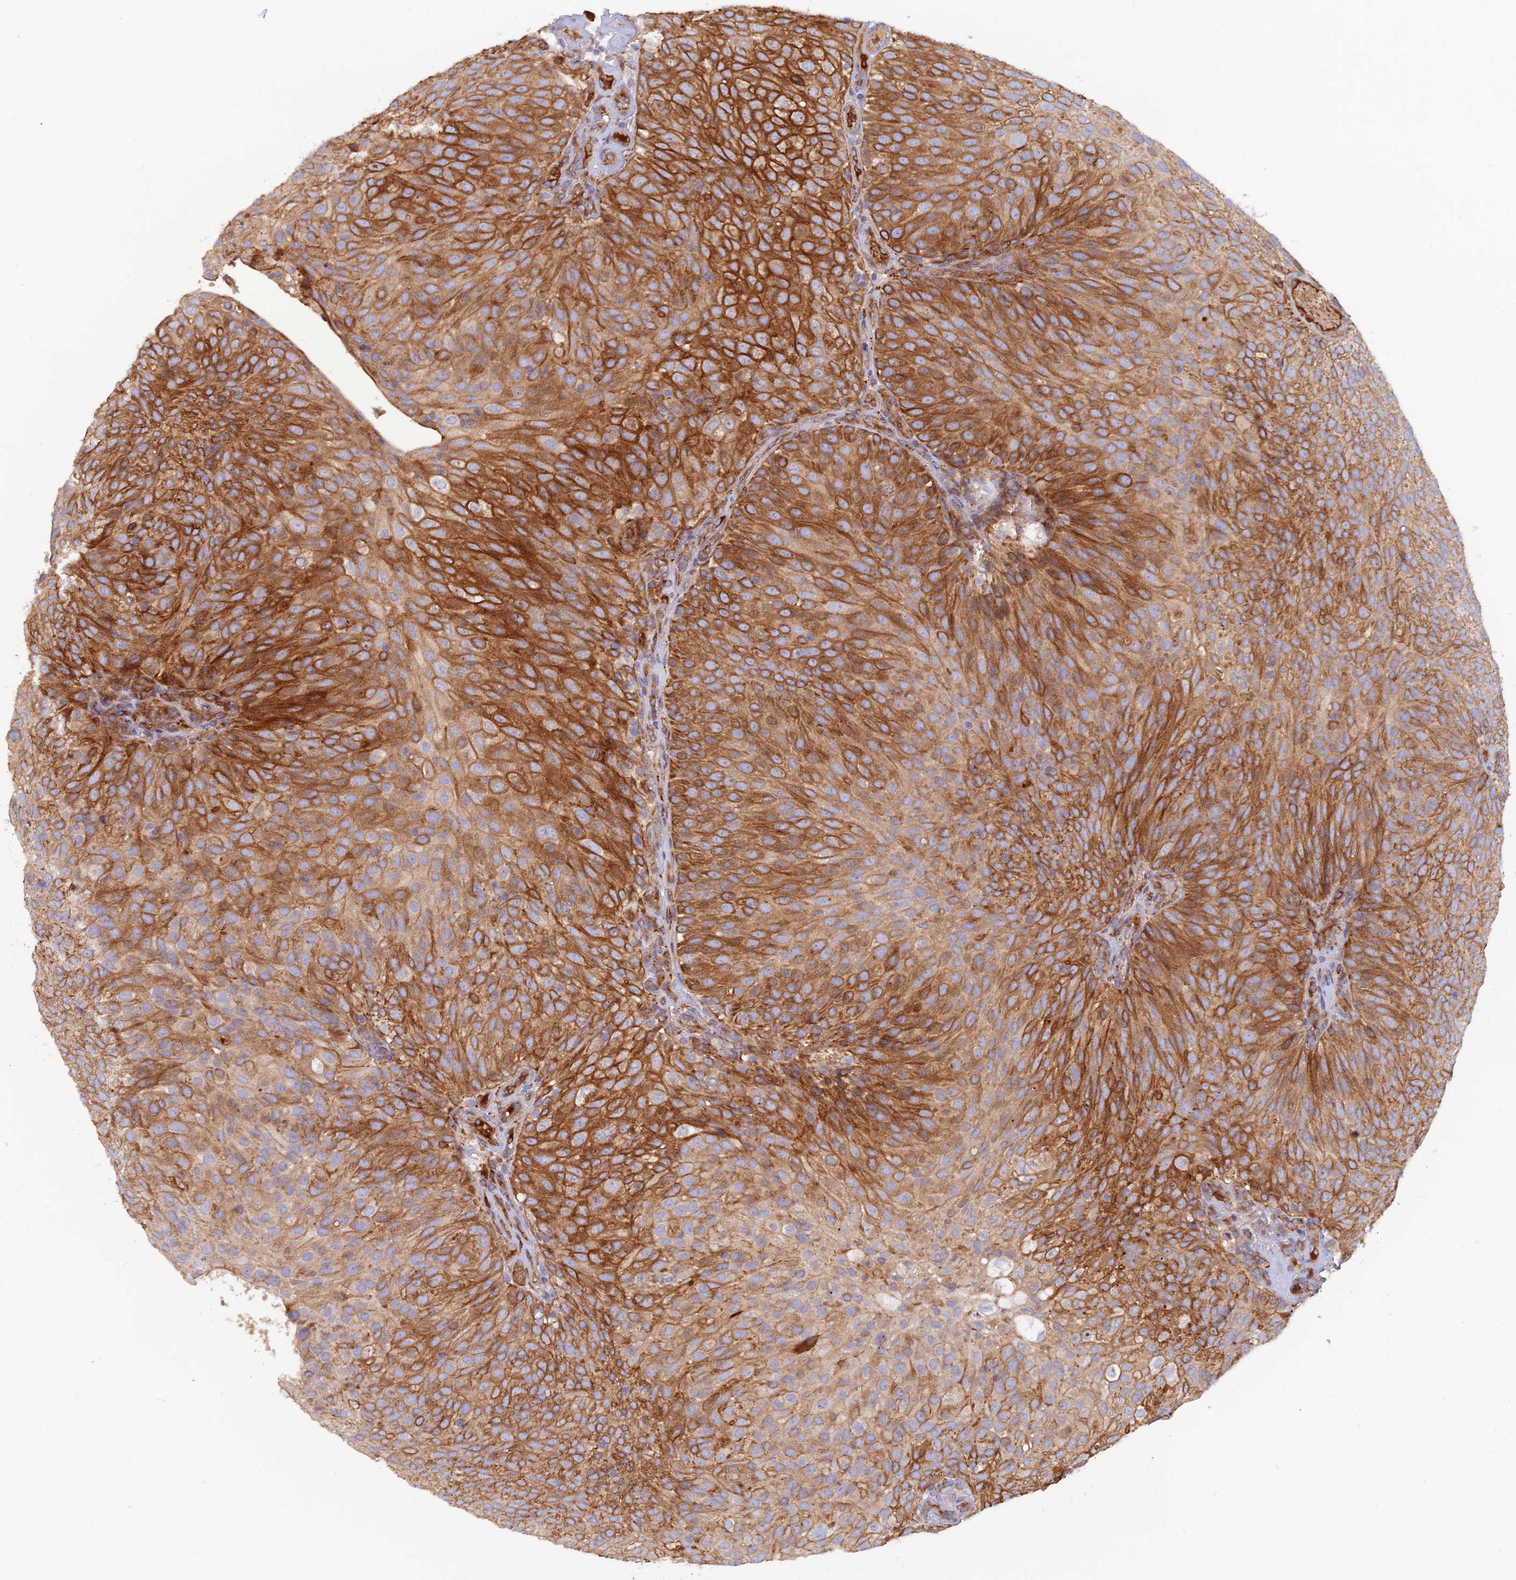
{"staining": {"intensity": "strong", "quantity": ">75%", "location": "cytoplasmic/membranous"}, "tissue": "urothelial cancer", "cell_type": "Tumor cells", "image_type": "cancer", "snomed": [{"axis": "morphology", "description": "Urothelial carcinoma, Low grade"}, {"axis": "topography", "description": "Urinary bladder"}], "caption": "A micrograph of human urothelial cancer stained for a protein demonstrates strong cytoplasmic/membranous brown staining in tumor cells.", "gene": "GMCL1", "patient": {"sex": "male", "age": 78}}